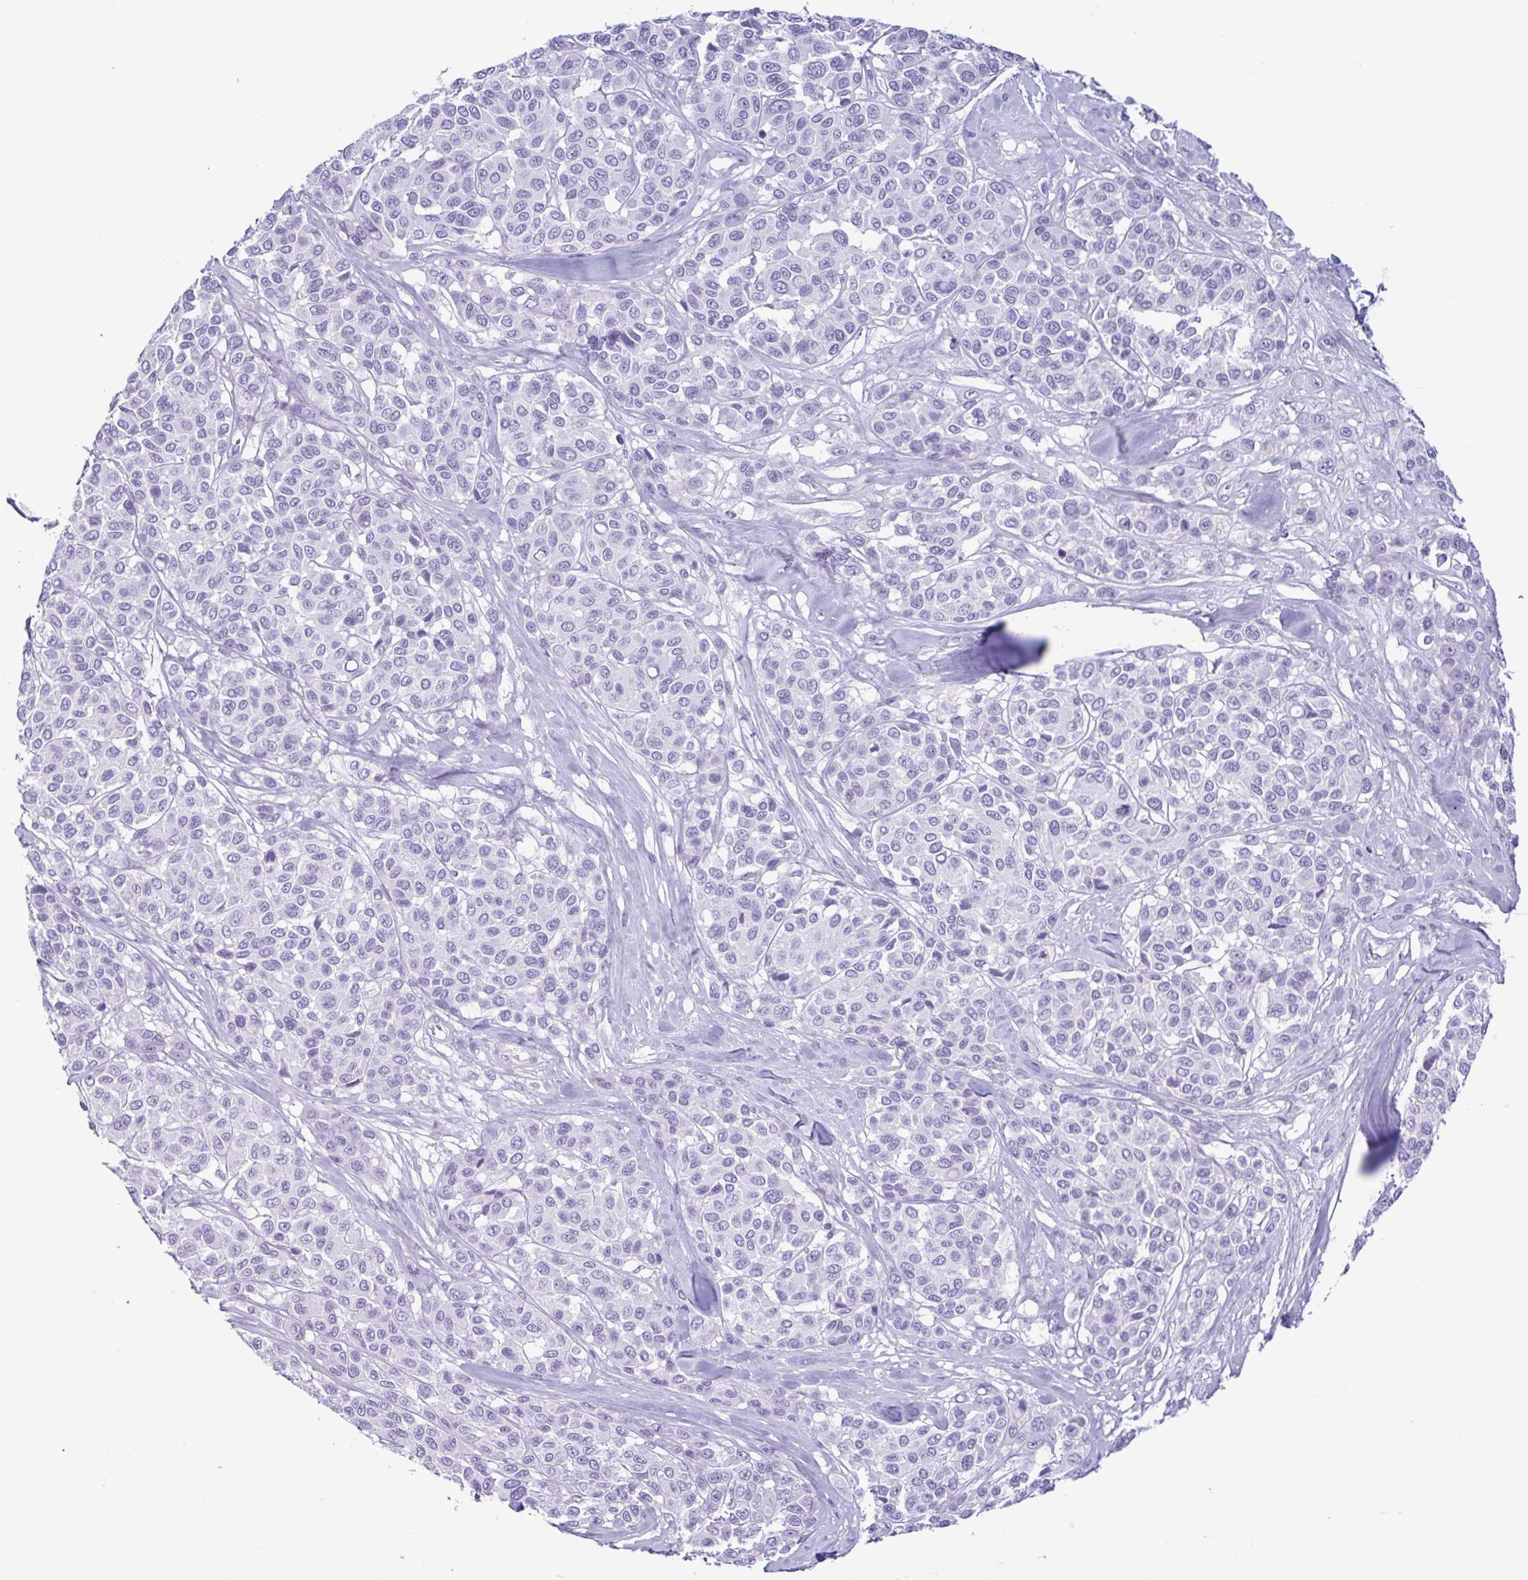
{"staining": {"intensity": "negative", "quantity": "none", "location": "none"}, "tissue": "melanoma", "cell_type": "Tumor cells", "image_type": "cancer", "snomed": [{"axis": "morphology", "description": "Malignant melanoma, NOS"}, {"axis": "topography", "description": "Skin"}], "caption": "Immunohistochemical staining of malignant melanoma demonstrates no significant staining in tumor cells.", "gene": "CTSE", "patient": {"sex": "female", "age": 66}}